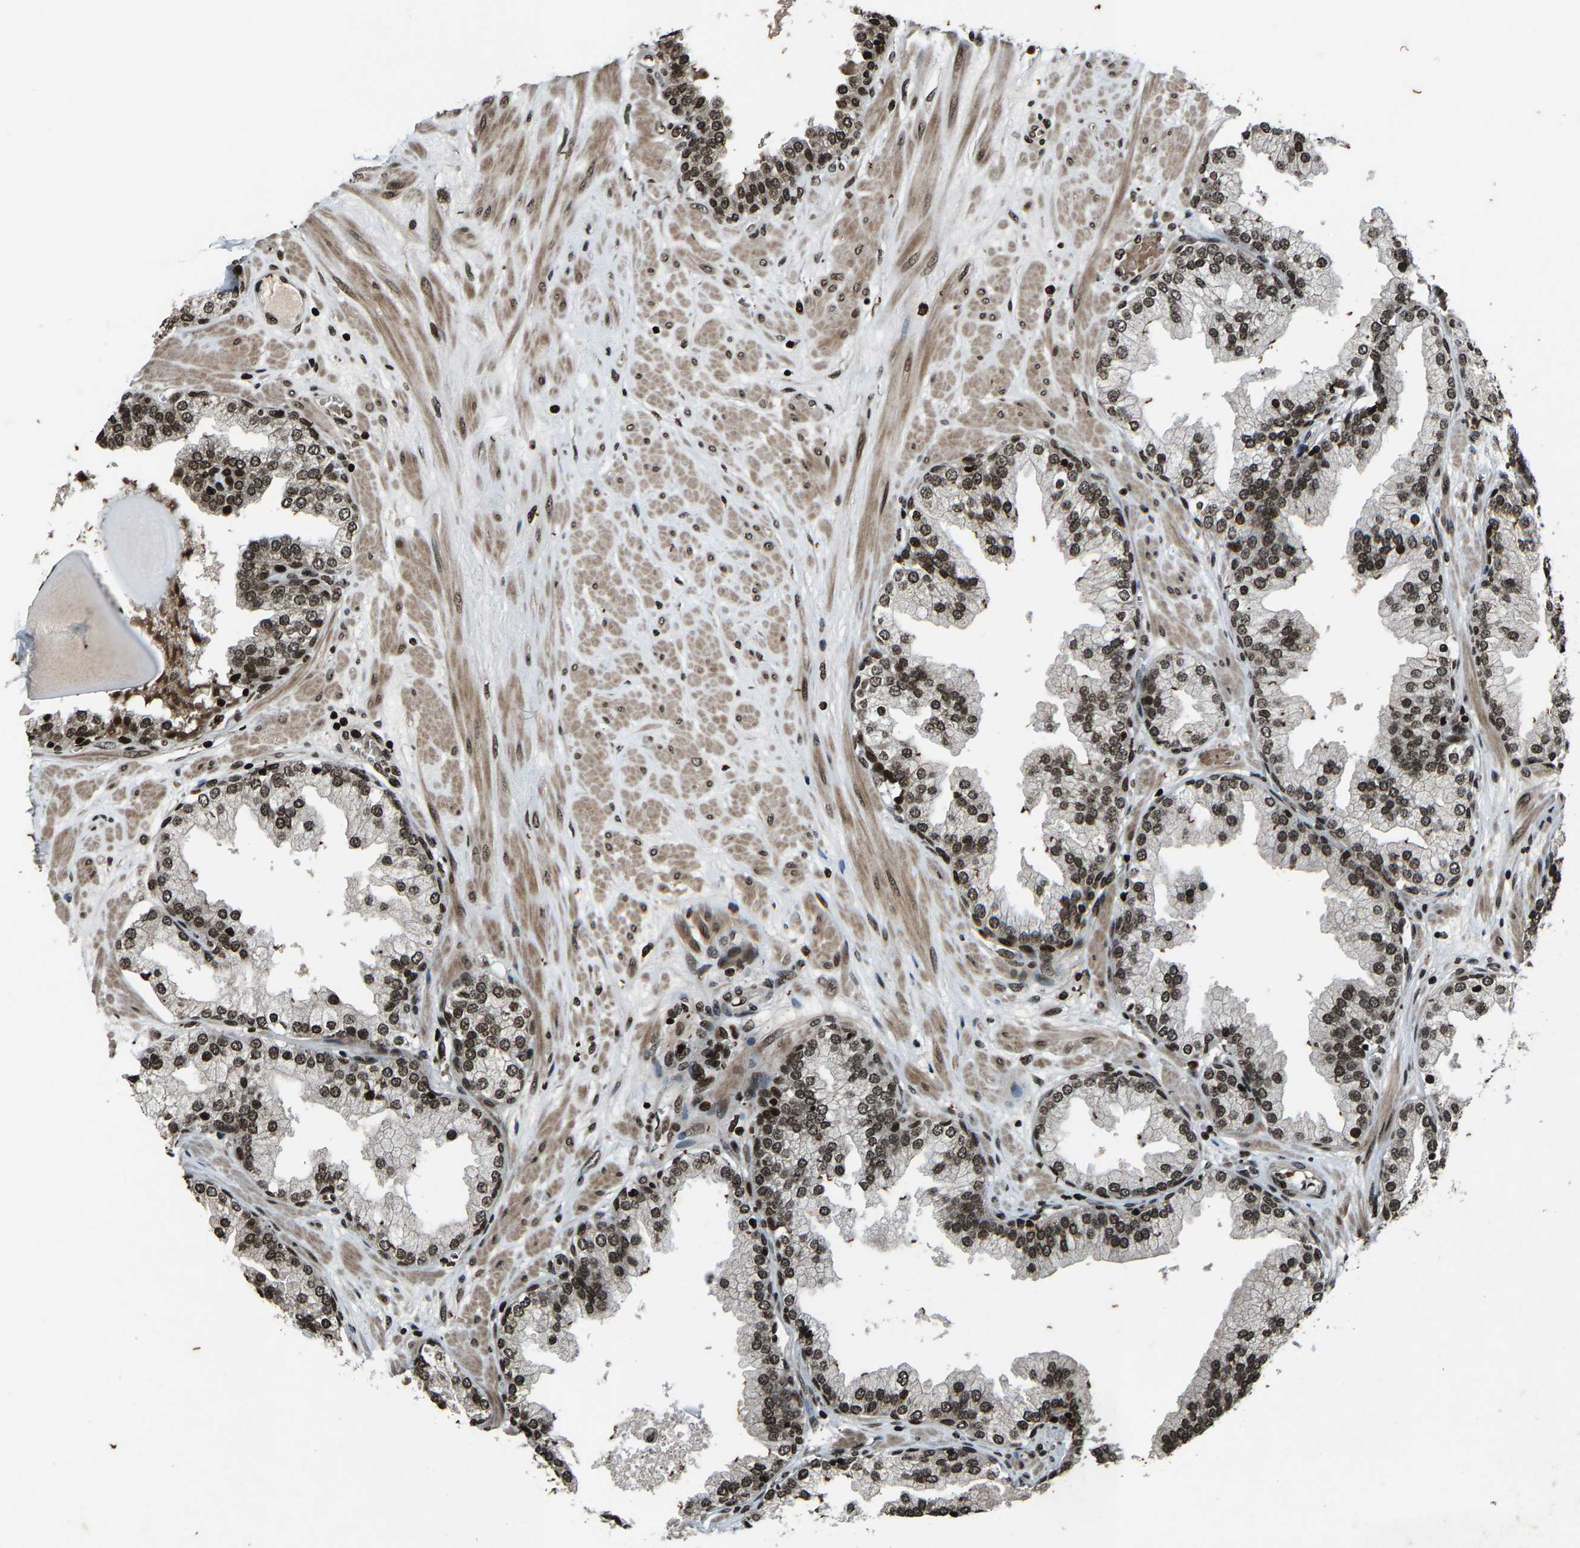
{"staining": {"intensity": "moderate", "quantity": ">75%", "location": "nuclear"}, "tissue": "prostate", "cell_type": "Glandular cells", "image_type": "normal", "snomed": [{"axis": "morphology", "description": "Normal tissue, NOS"}, {"axis": "topography", "description": "Prostate"}], "caption": "Immunohistochemistry (IHC) micrograph of benign prostate: prostate stained using immunohistochemistry exhibits medium levels of moderate protein expression localized specifically in the nuclear of glandular cells, appearing as a nuclear brown color.", "gene": "H4C1", "patient": {"sex": "male", "age": 51}}